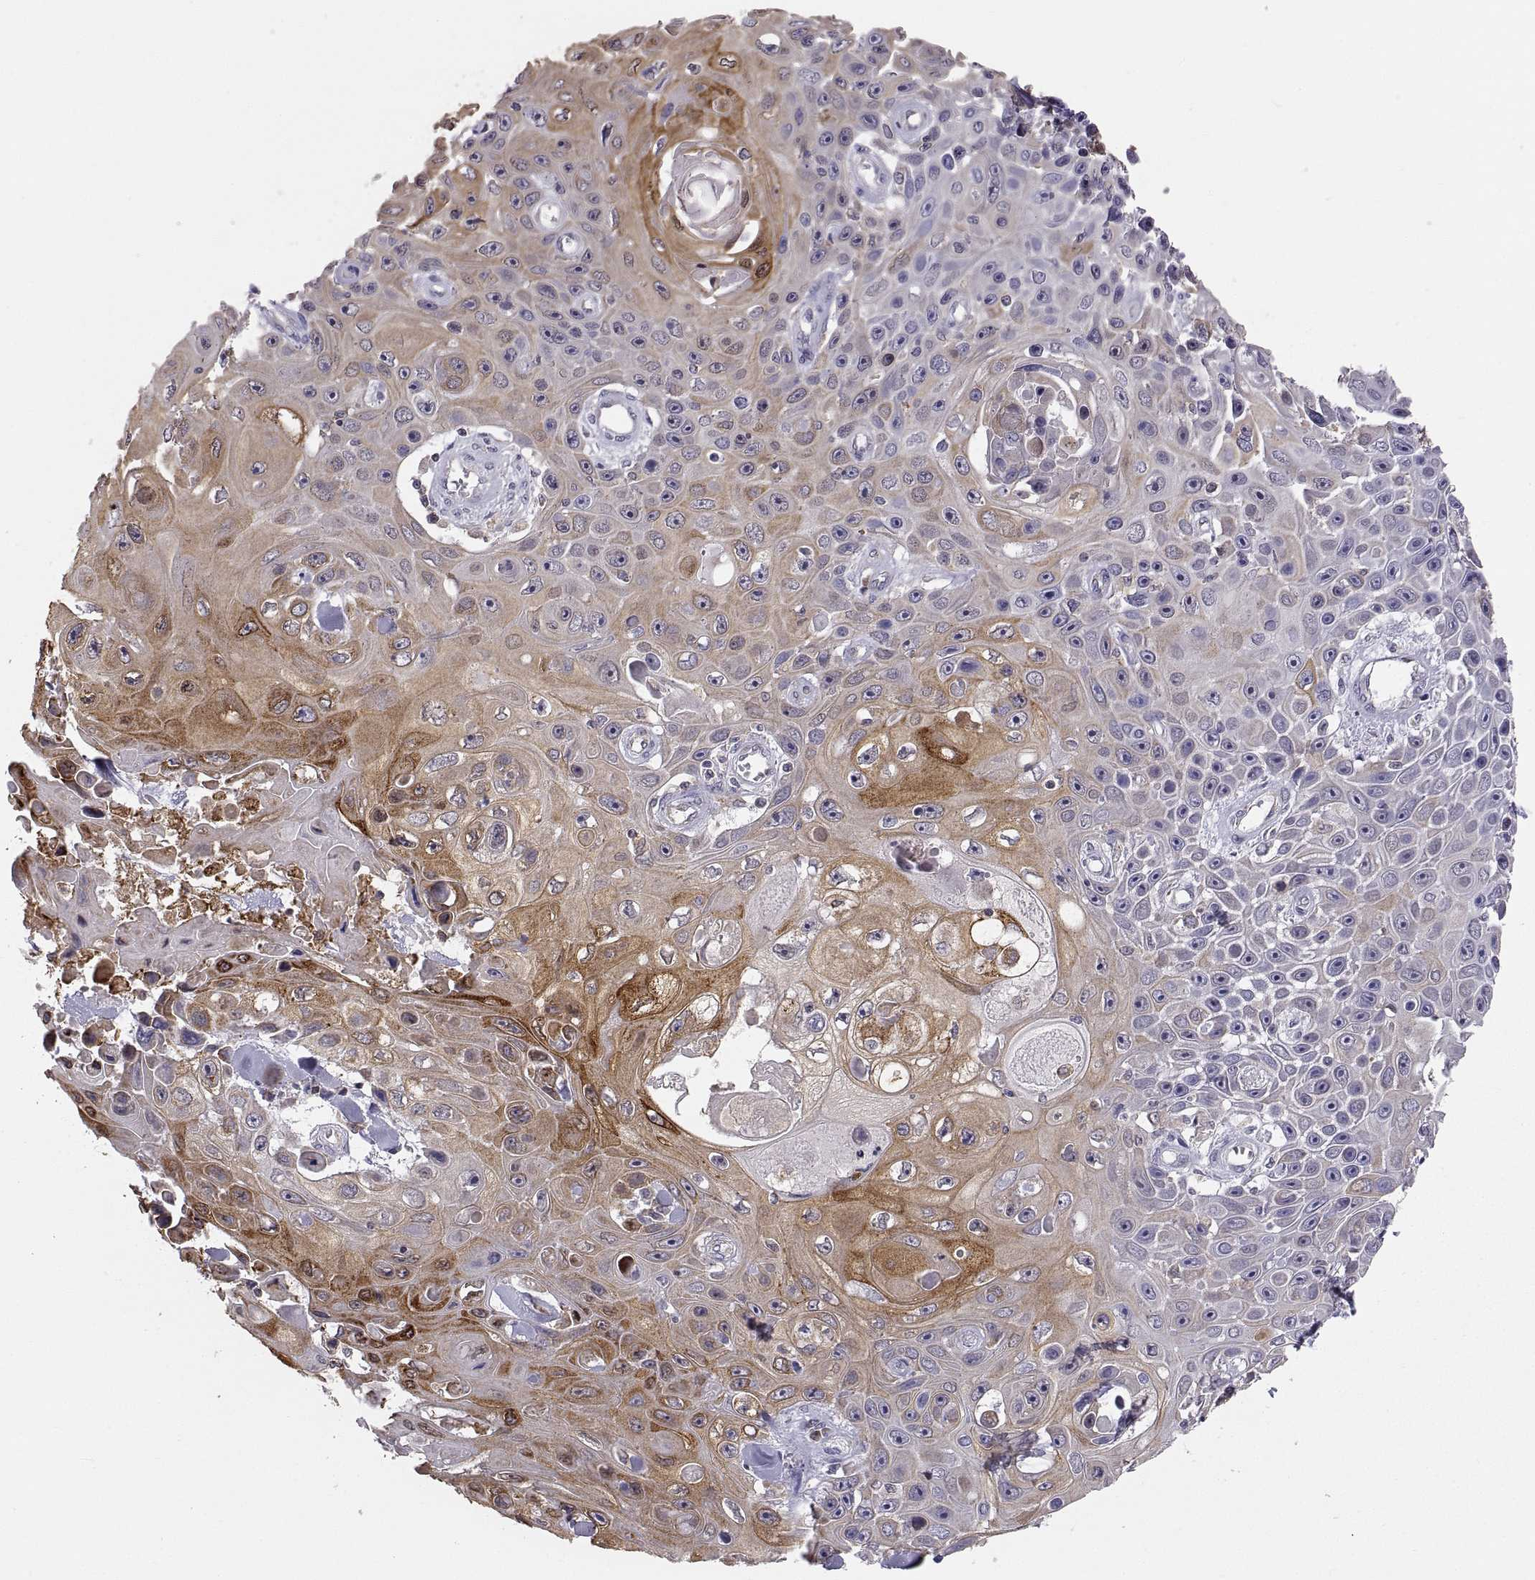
{"staining": {"intensity": "moderate", "quantity": "25%-75%", "location": "cytoplasmic/membranous"}, "tissue": "skin cancer", "cell_type": "Tumor cells", "image_type": "cancer", "snomed": [{"axis": "morphology", "description": "Squamous cell carcinoma, NOS"}, {"axis": "topography", "description": "Skin"}], "caption": "Immunohistochemical staining of human skin cancer shows medium levels of moderate cytoplasmic/membranous protein positivity in approximately 25%-75% of tumor cells. The staining is performed using DAB brown chromogen to label protein expression. The nuclei are counter-stained blue using hematoxylin.", "gene": "ERO1A", "patient": {"sex": "male", "age": 82}}